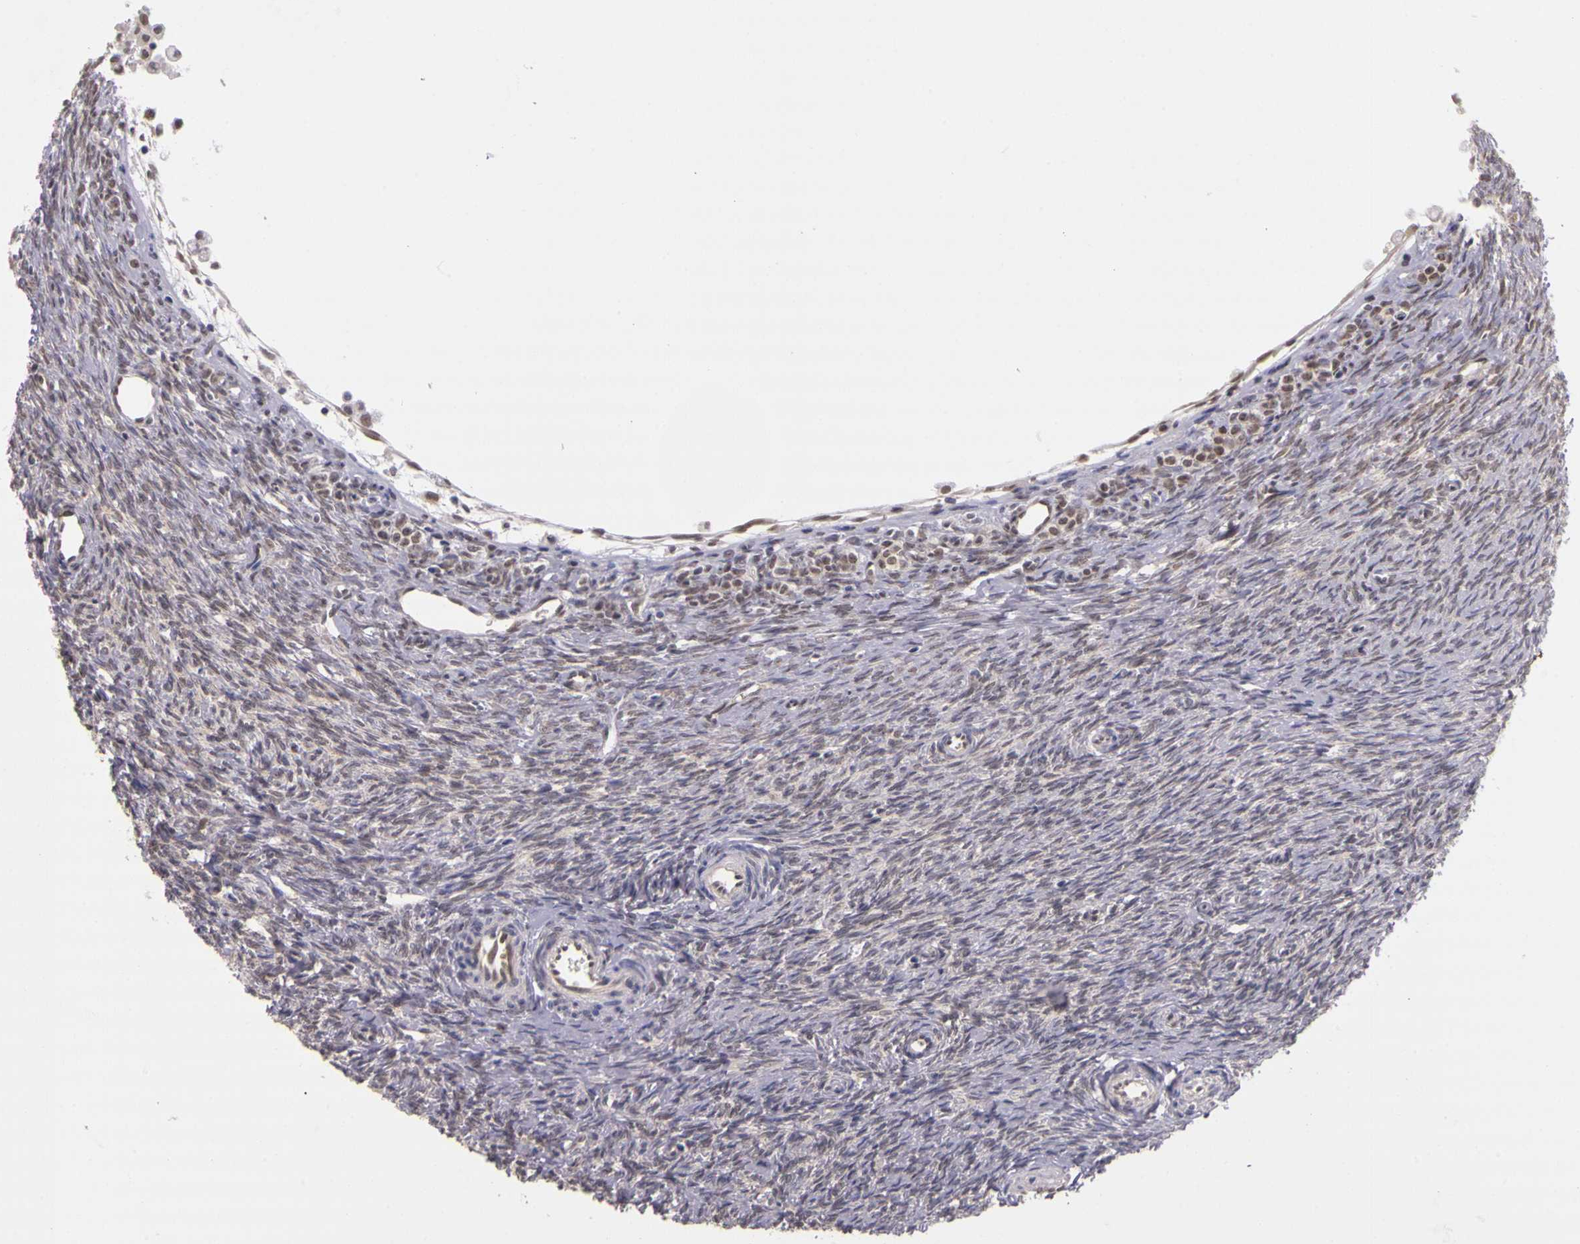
{"staining": {"intensity": "weak", "quantity": "25%-75%", "location": "nuclear"}, "tissue": "ovary", "cell_type": "Ovarian stroma cells", "image_type": "normal", "snomed": [{"axis": "morphology", "description": "Normal tissue, NOS"}, {"axis": "topography", "description": "Ovary"}], "caption": "Benign ovary was stained to show a protein in brown. There is low levels of weak nuclear expression in approximately 25%-75% of ovarian stroma cells.", "gene": "WDR13", "patient": {"sex": "female", "age": 32}}